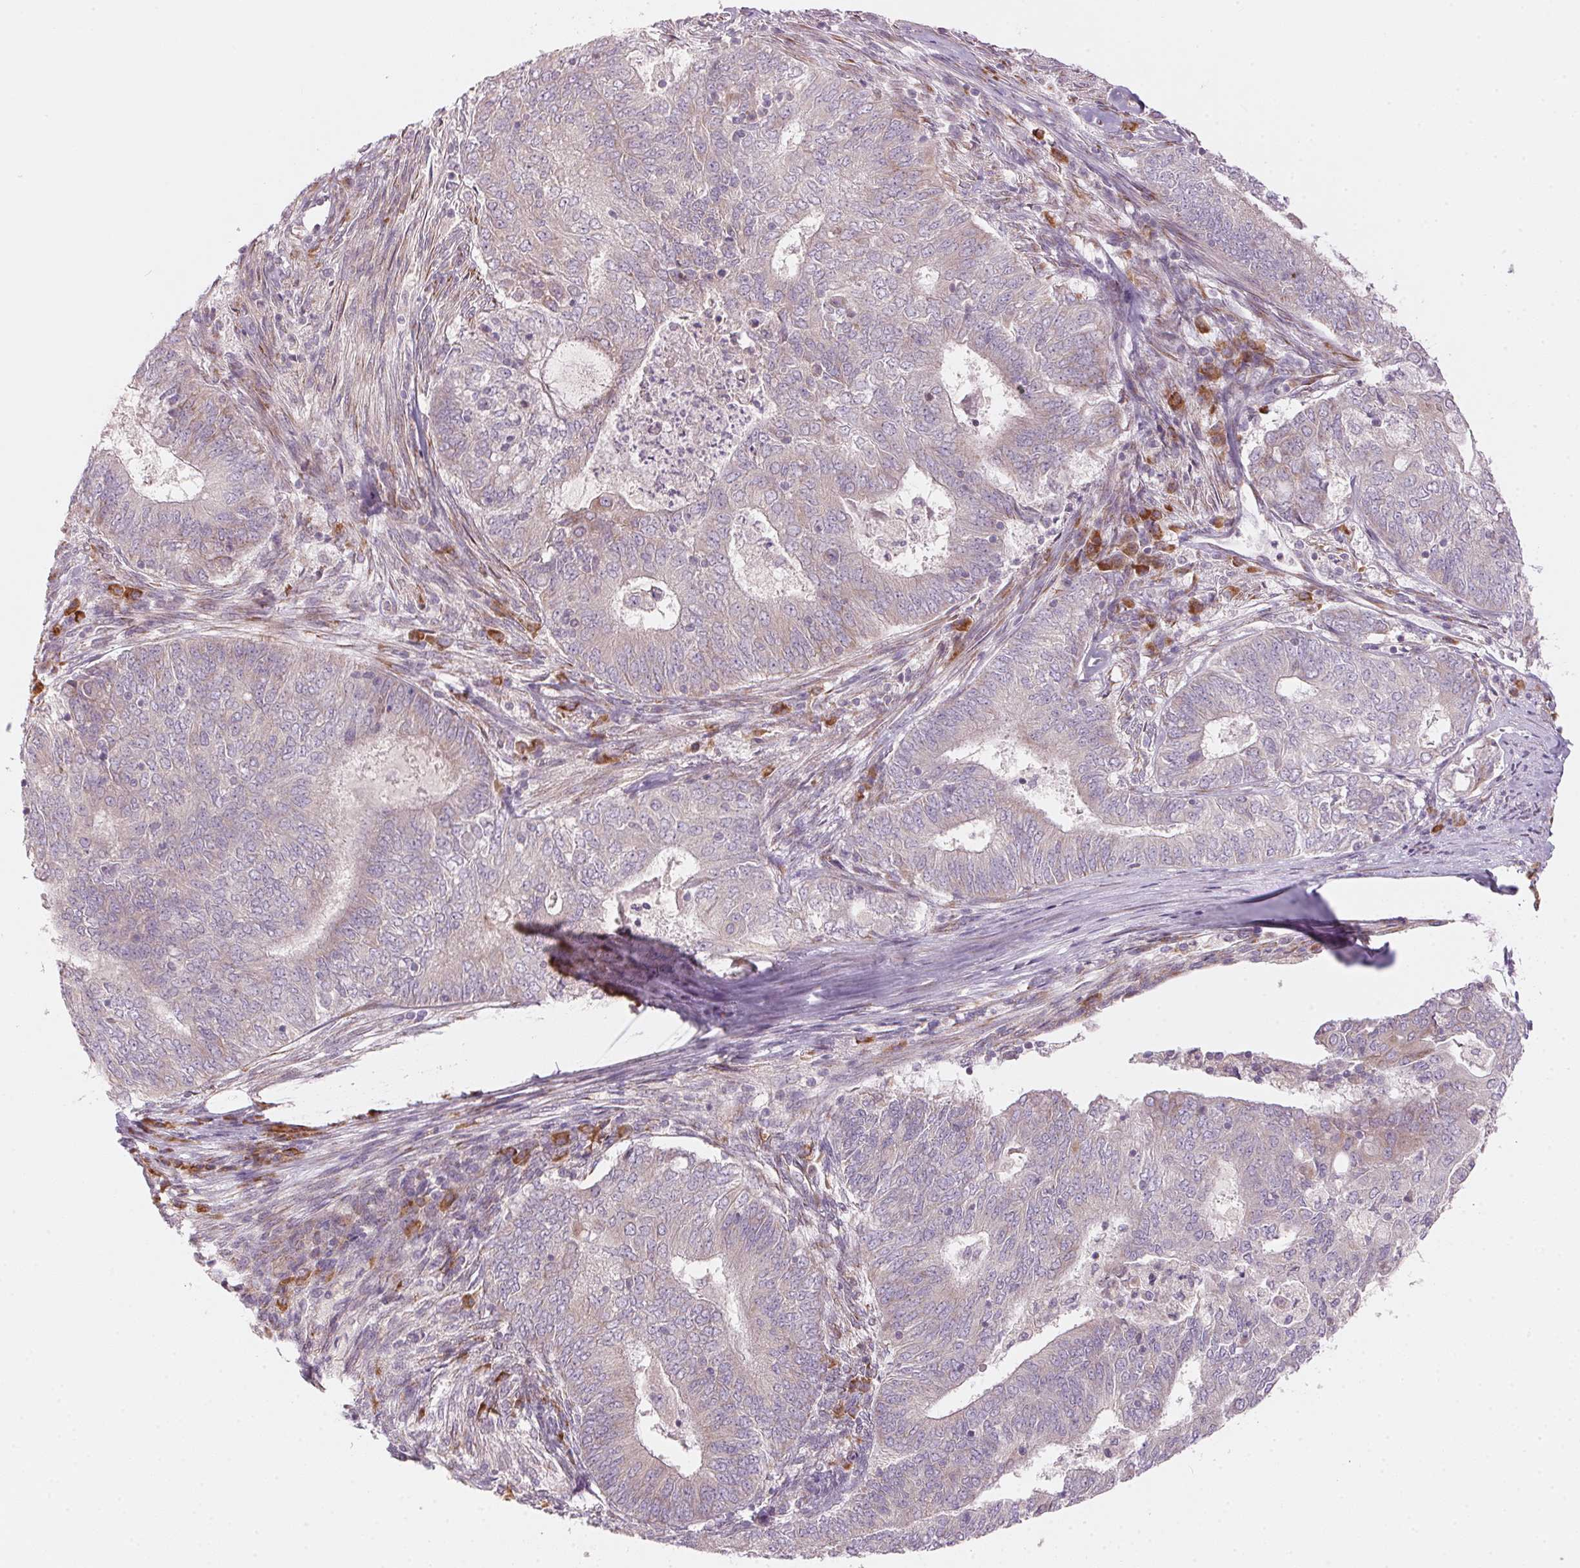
{"staining": {"intensity": "moderate", "quantity": "25%-75%", "location": "cytoplasmic/membranous"}, "tissue": "endometrial cancer", "cell_type": "Tumor cells", "image_type": "cancer", "snomed": [{"axis": "morphology", "description": "Adenocarcinoma, NOS"}, {"axis": "topography", "description": "Endometrium"}], "caption": "Moderate cytoplasmic/membranous expression for a protein is present in about 25%-75% of tumor cells of adenocarcinoma (endometrial) using IHC.", "gene": "BLOC1S2", "patient": {"sex": "female", "age": 62}}